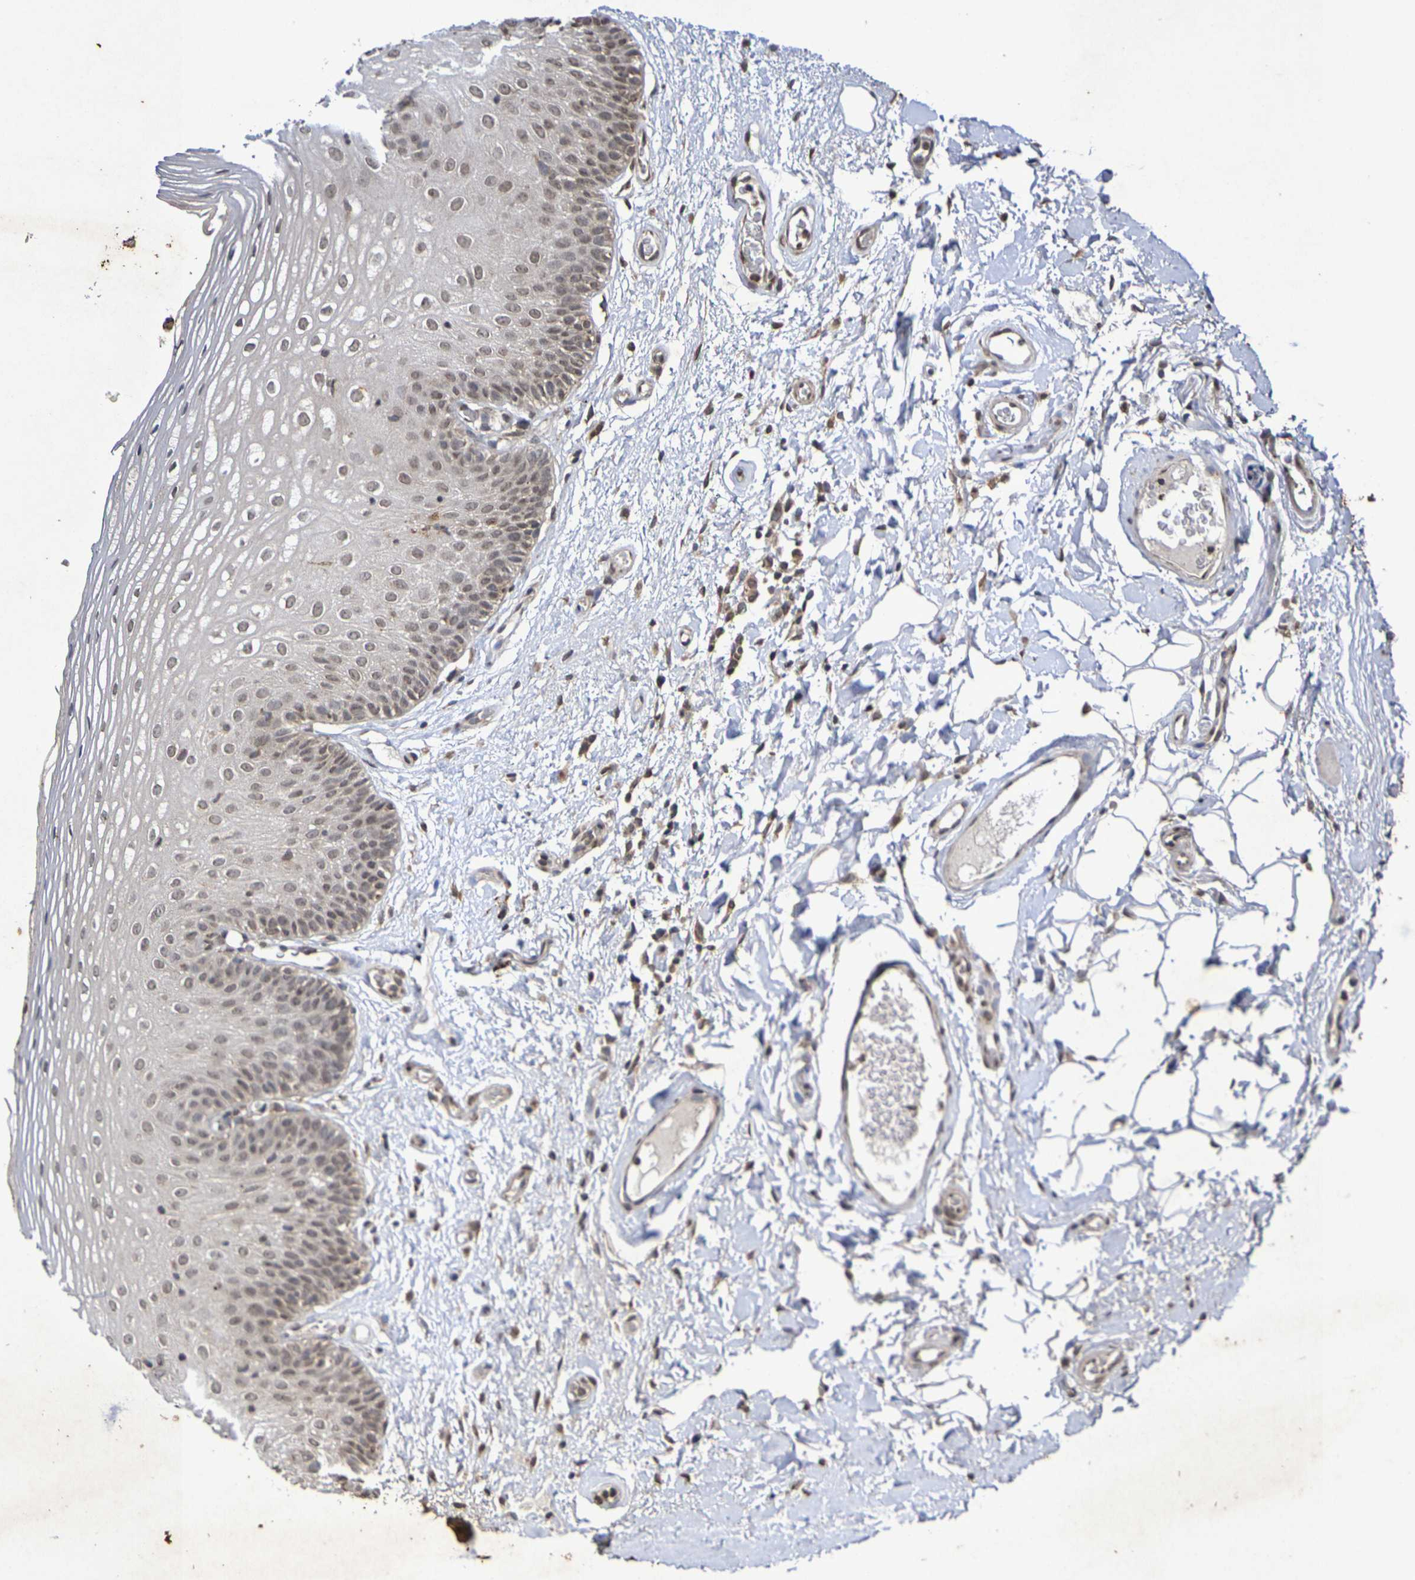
{"staining": {"intensity": "moderate", "quantity": "25%-75%", "location": "cytoplasmic/membranous,nuclear"}, "tissue": "oral mucosa", "cell_type": "Squamous epithelial cells", "image_type": "normal", "snomed": [{"axis": "morphology", "description": "Normal tissue, NOS"}, {"axis": "morphology", "description": "Squamous cell carcinoma, NOS"}, {"axis": "topography", "description": "Skeletal muscle"}, {"axis": "topography", "description": "Oral tissue"}], "caption": "The micrograph displays immunohistochemical staining of benign oral mucosa. There is moderate cytoplasmic/membranous,nuclear expression is identified in approximately 25%-75% of squamous epithelial cells. The protein of interest is shown in brown color, while the nuclei are stained blue.", "gene": "GUCY1A2", "patient": {"sex": "male", "age": 71}}